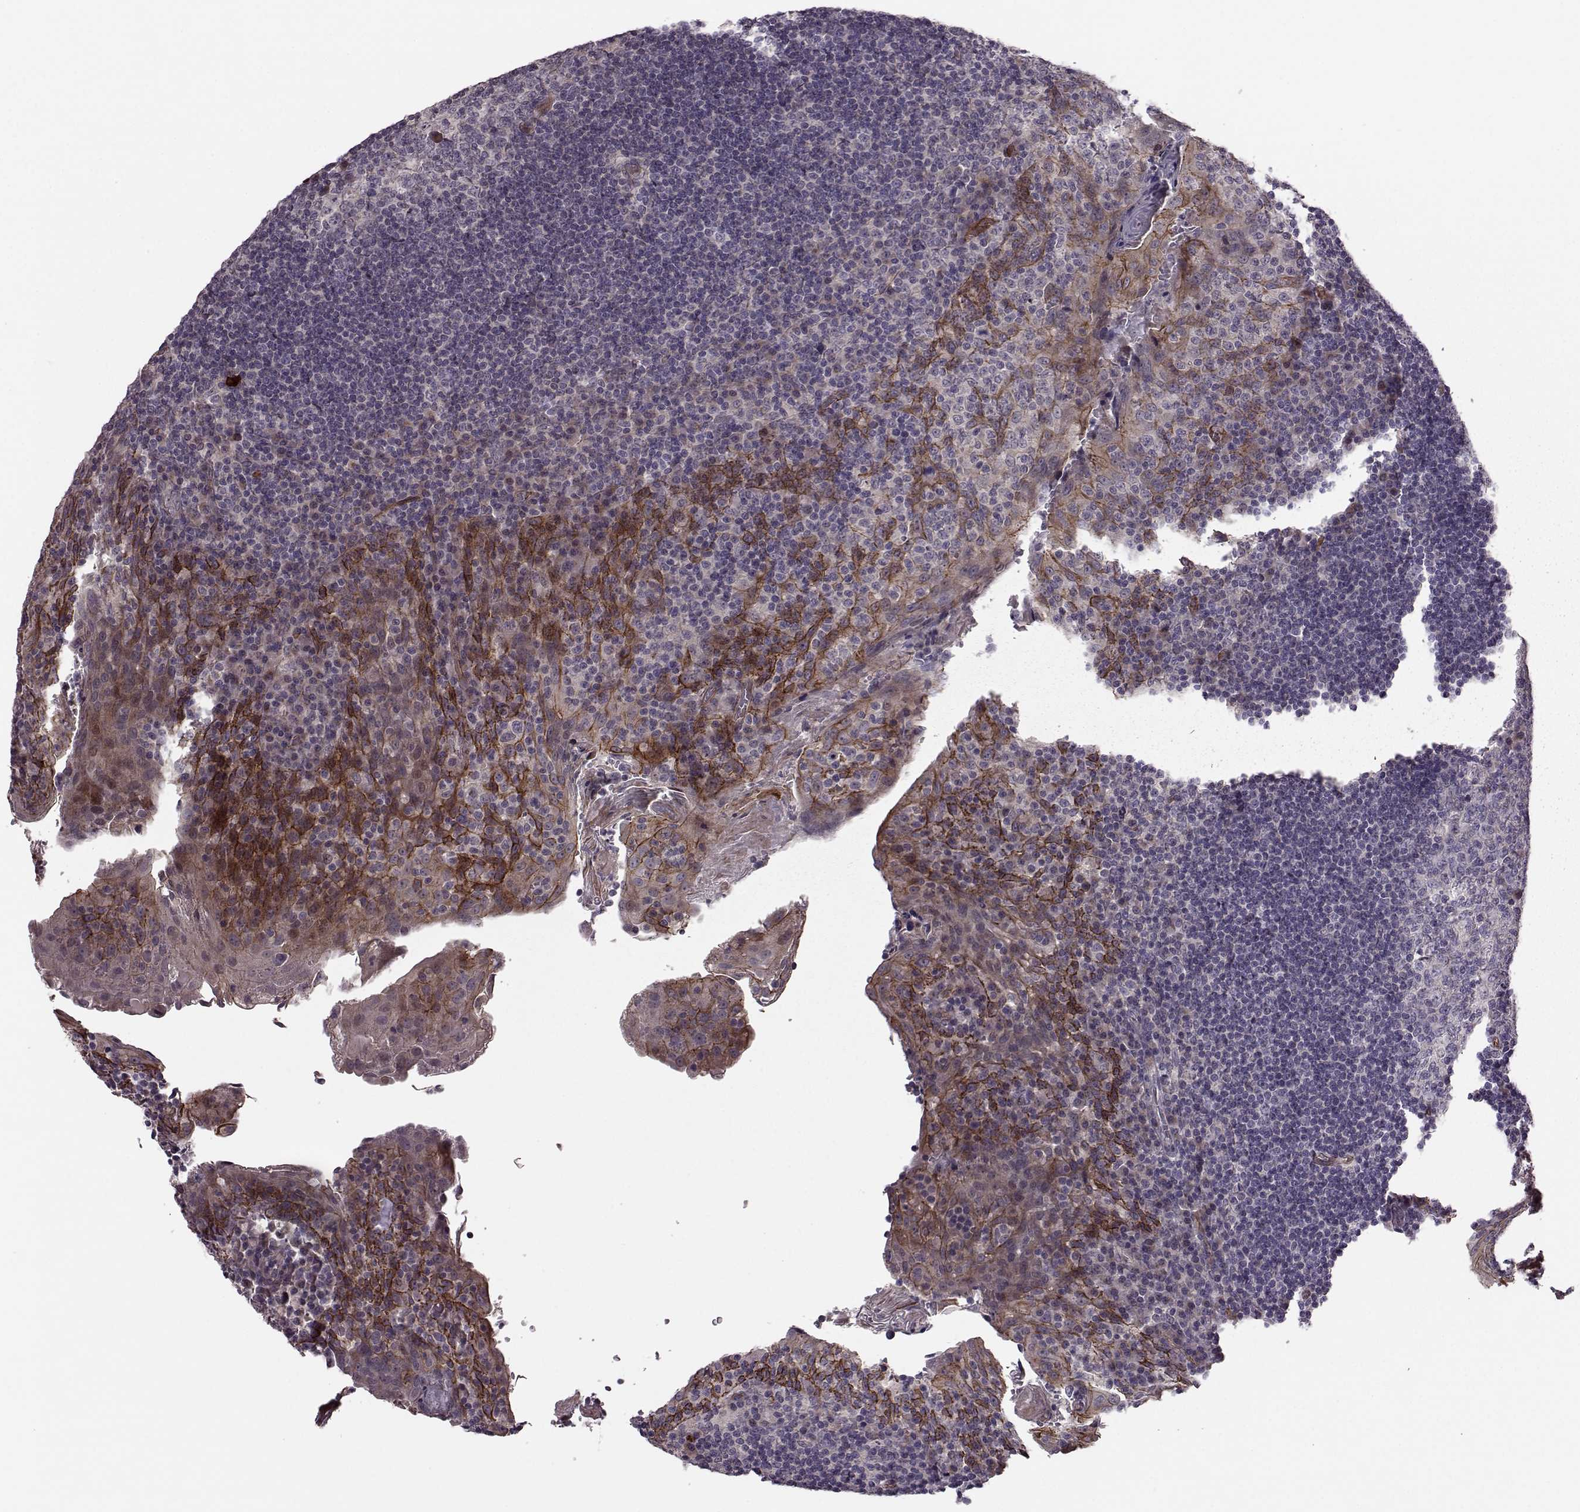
{"staining": {"intensity": "negative", "quantity": "none", "location": "none"}, "tissue": "tonsil", "cell_type": "Germinal center cells", "image_type": "normal", "snomed": [{"axis": "morphology", "description": "Normal tissue, NOS"}, {"axis": "topography", "description": "Tonsil"}], "caption": "Protein analysis of benign tonsil displays no significant expression in germinal center cells. The staining was performed using DAB (3,3'-diaminobenzidine) to visualize the protein expression in brown, while the nuclei were stained in blue with hematoxylin (Magnification: 20x).", "gene": "SYNPO", "patient": {"sex": "male", "age": 17}}